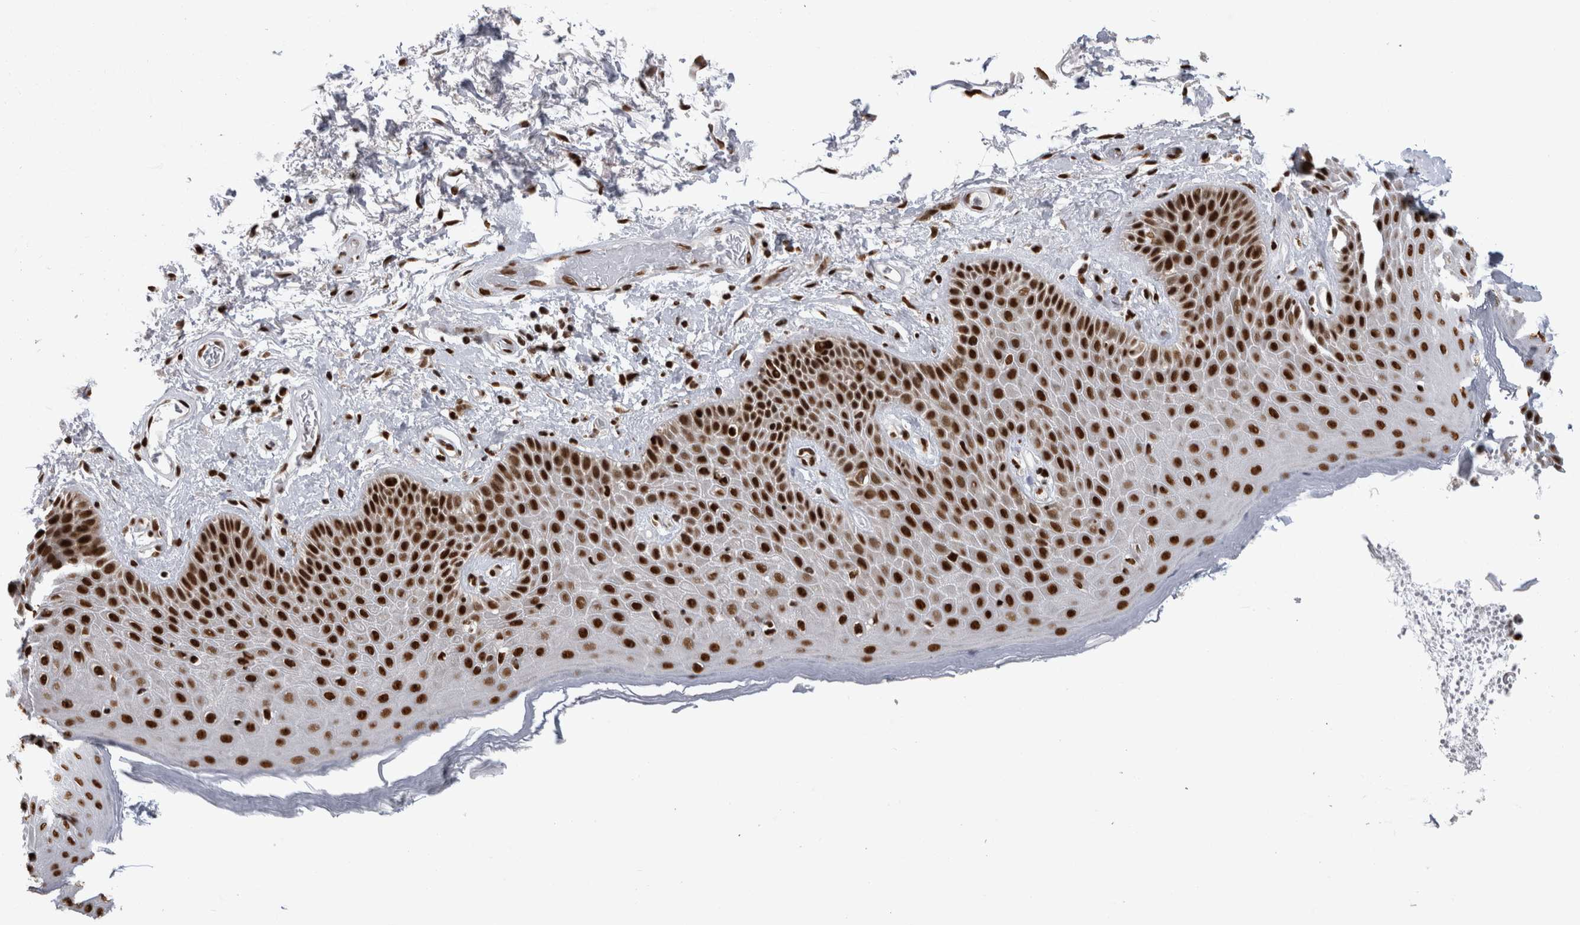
{"staining": {"intensity": "strong", "quantity": ">75%", "location": "nuclear"}, "tissue": "skin", "cell_type": "Epidermal cells", "image_type": "normal", "snomed": [{"axis": "morphology", "description": "Normal tissue, NOS"}, {"axis": "topography", "description": "Anal"}], "caption": "Immunohistochemistry micrograph of unremarkable human skin stained for a protein (brown), which reveals high levels of strong nuclear staining in approximately >75% of epidermal cells.", "gene": "ZSCAN2", "patient": {"sex": "male", "age": 74}}